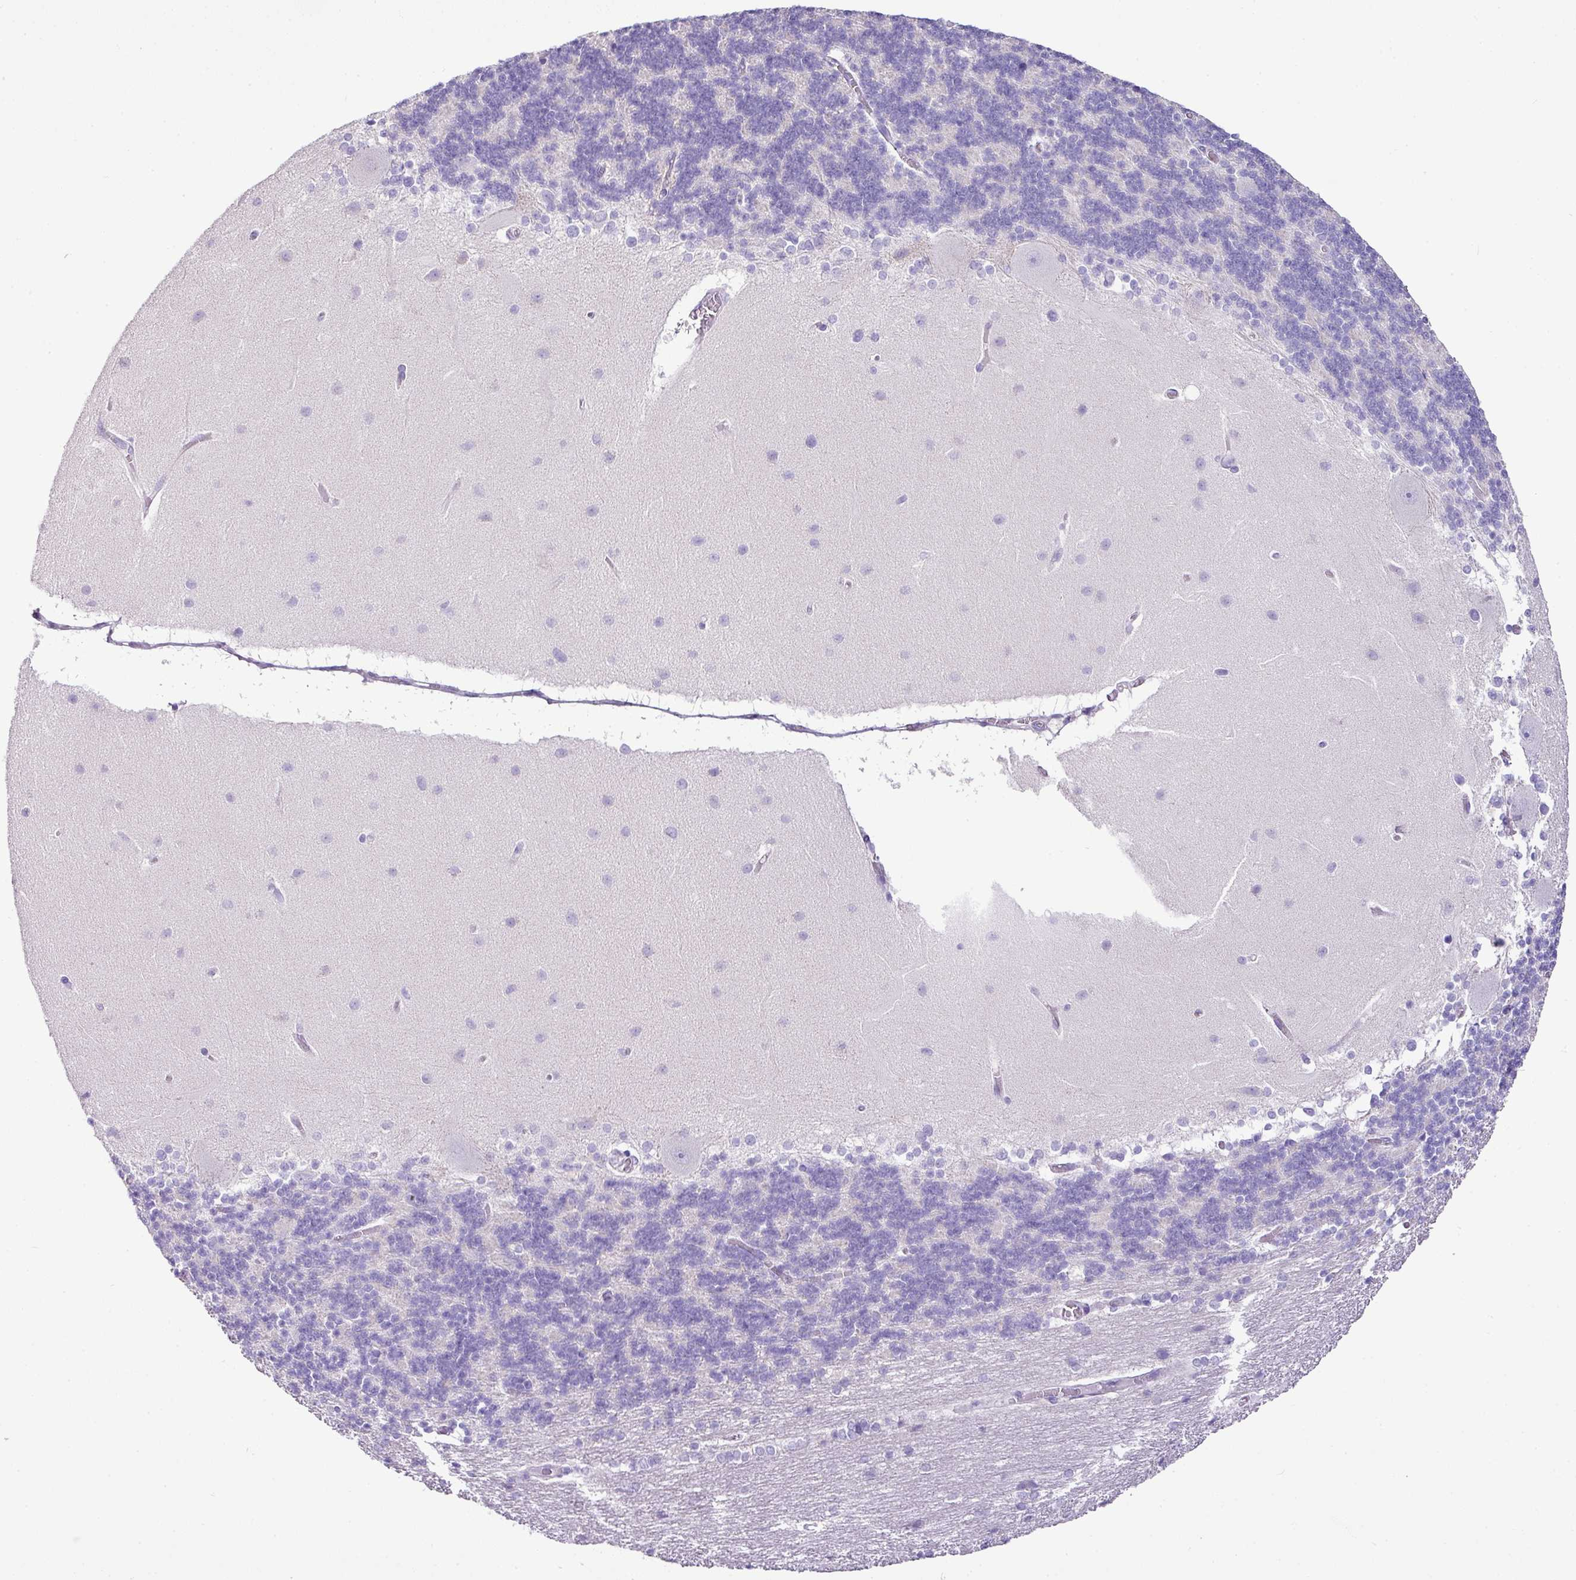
{"staining": {"intensity": "moderate", "quantity": "<25%", "location": "cytoplasmic/membranous"}, "tissue": "cerebellum", "cell_type": "Cells in granular layer", "image_type": "normal", "snomed": [{"axis": "morphology", "description": "Normal tissue, NOS"}, {"axis": "topography", "description": "Cerebellum"}], "caption": "Immunohistochemistry of normal cerebellum exhibits low levels of moderate cytoplasmic/membranous positivity in approximately <25% of cells in granular layer.", "gene": "PGAP4", "patient": {"sex": "female", "age": 54}}